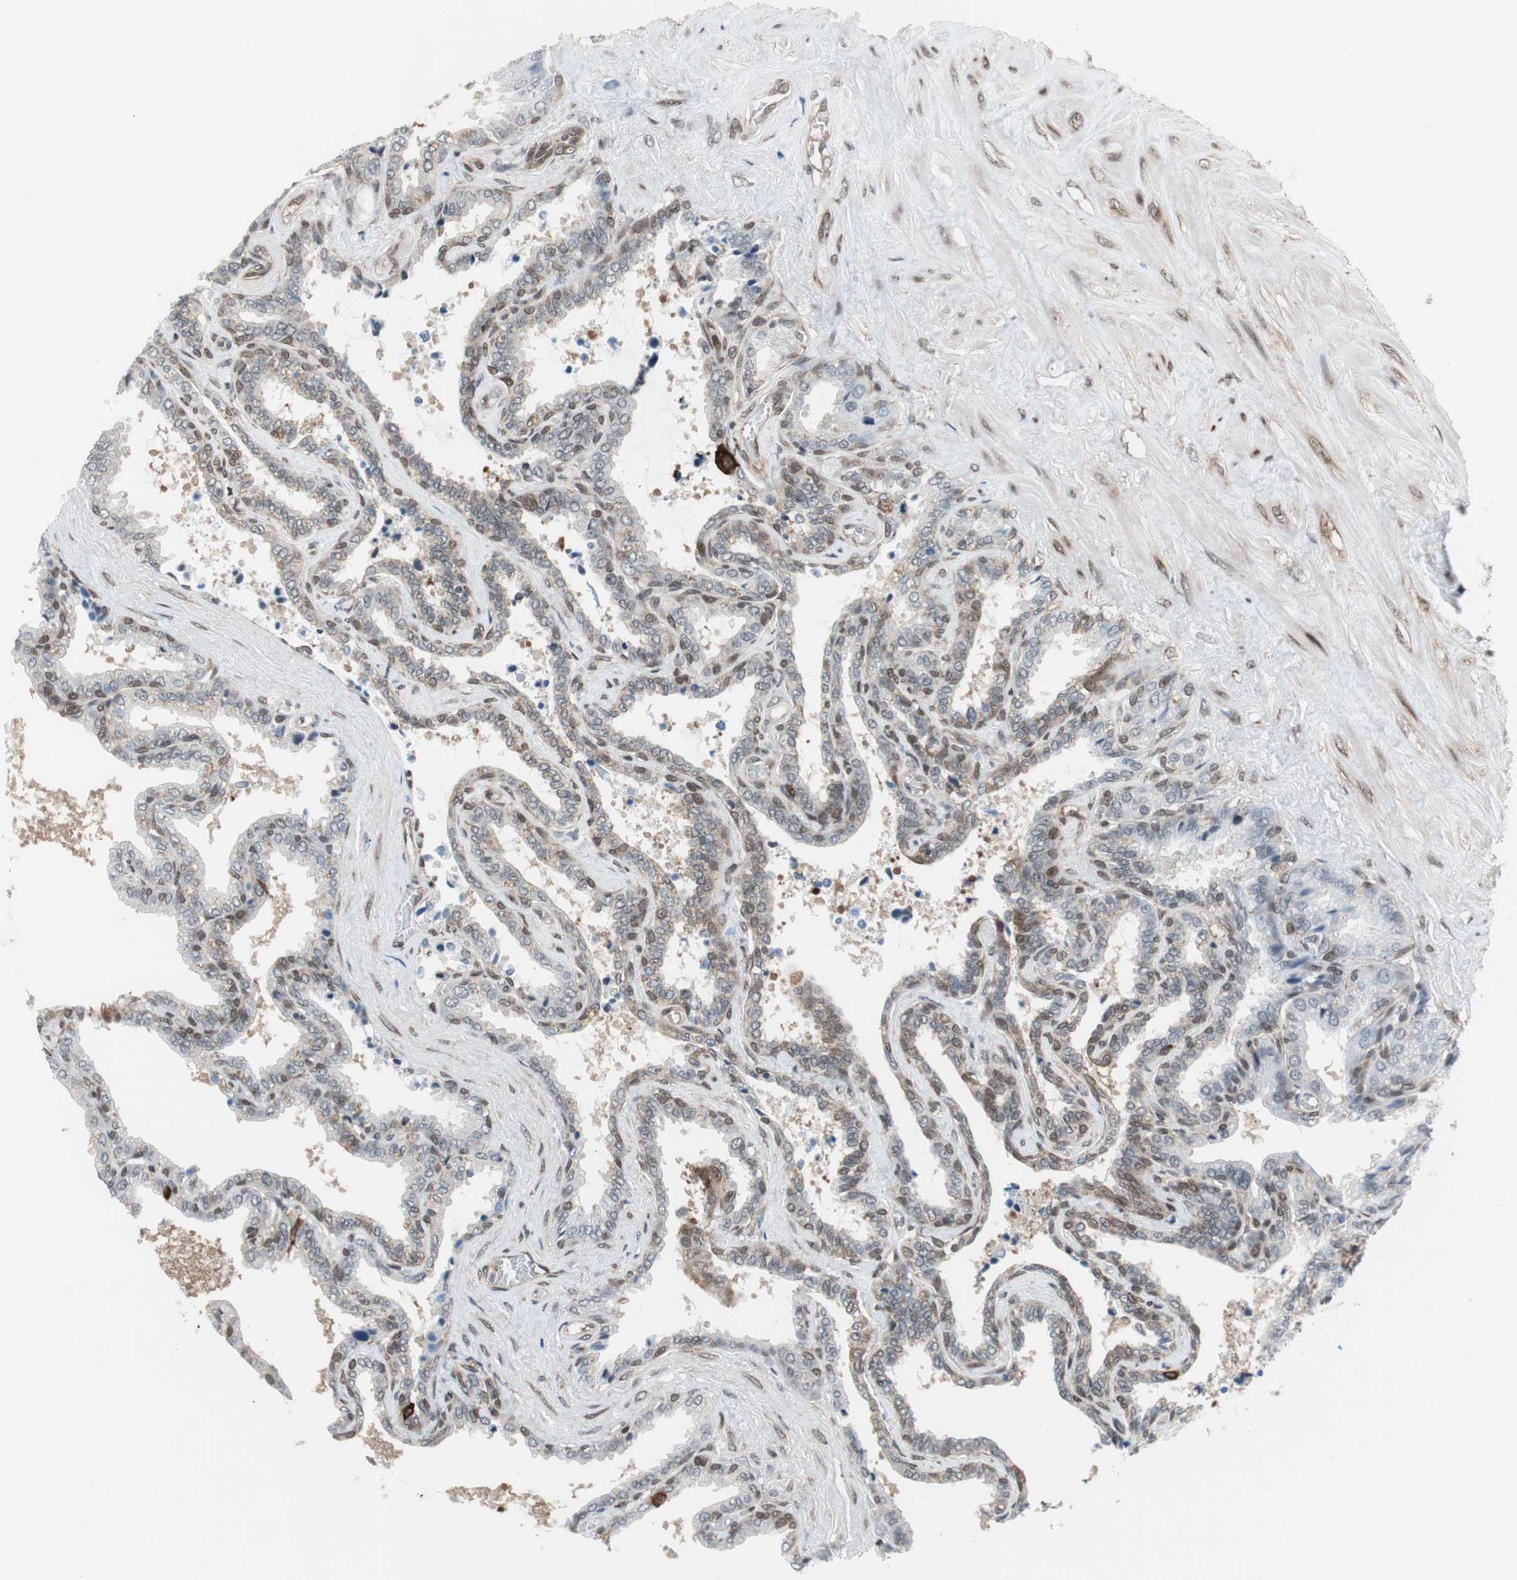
{"staining": {"intensity": "moderate", "quantity": "<25%", "location": "cytoplasmic/membranous"}, "tissue": "seminal vesicle", "cell_type": "Glandular cells", "image_type": "normal", "snomed": [{"axis": "morphology", "description": "Normal tissue, NOS"}, {"axis": "topography", "description": "Seminal veicle"}], "caption": "Seminal vesicle stained with DAB (3,3'-diaminobenzidine) IHC demonstrates low levels of moderate cytoplasmic/membranous staining in approximately <25% of glandular cells. (DAB IHC, brown staining for protein, blue staining for nuclei).", "gene": "ZNF512B", "patient": {"sex": "male", "age": 46}}